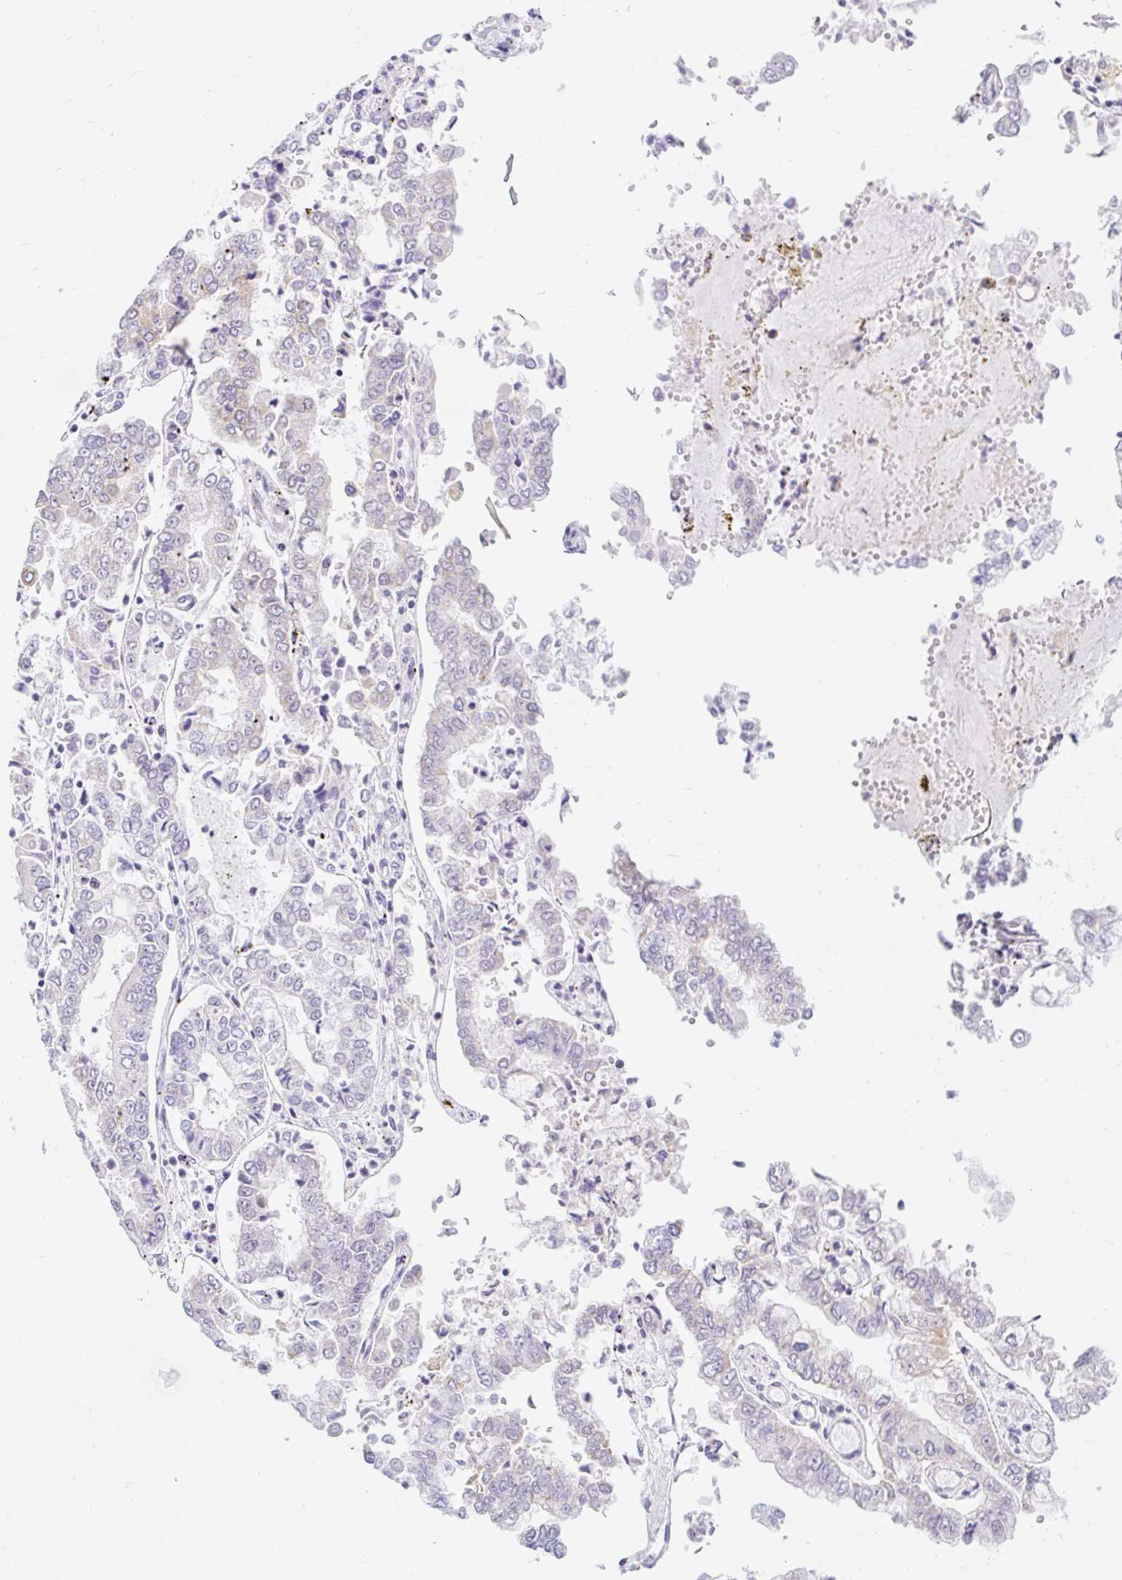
{"staining": {"intensity": "negative", "quantity": "none", "location": "none"}, "tissue": "stomach cancer", "cell_type": "Tumor cells", "image_type": "cancer", "snomed": [{"axis": "morphology", "description": "Adenocarcinoma, NOS"}, {"axis": "topography", "description": "Stomach"}], "caption": "A high-resolution image shows immunohistochemistry (IHC) staining of stomach cancer, which demonstrates no significant expression in tumor cells.", "gene": "ITPK1", "patient": {"sex": "male", "age": 76}}